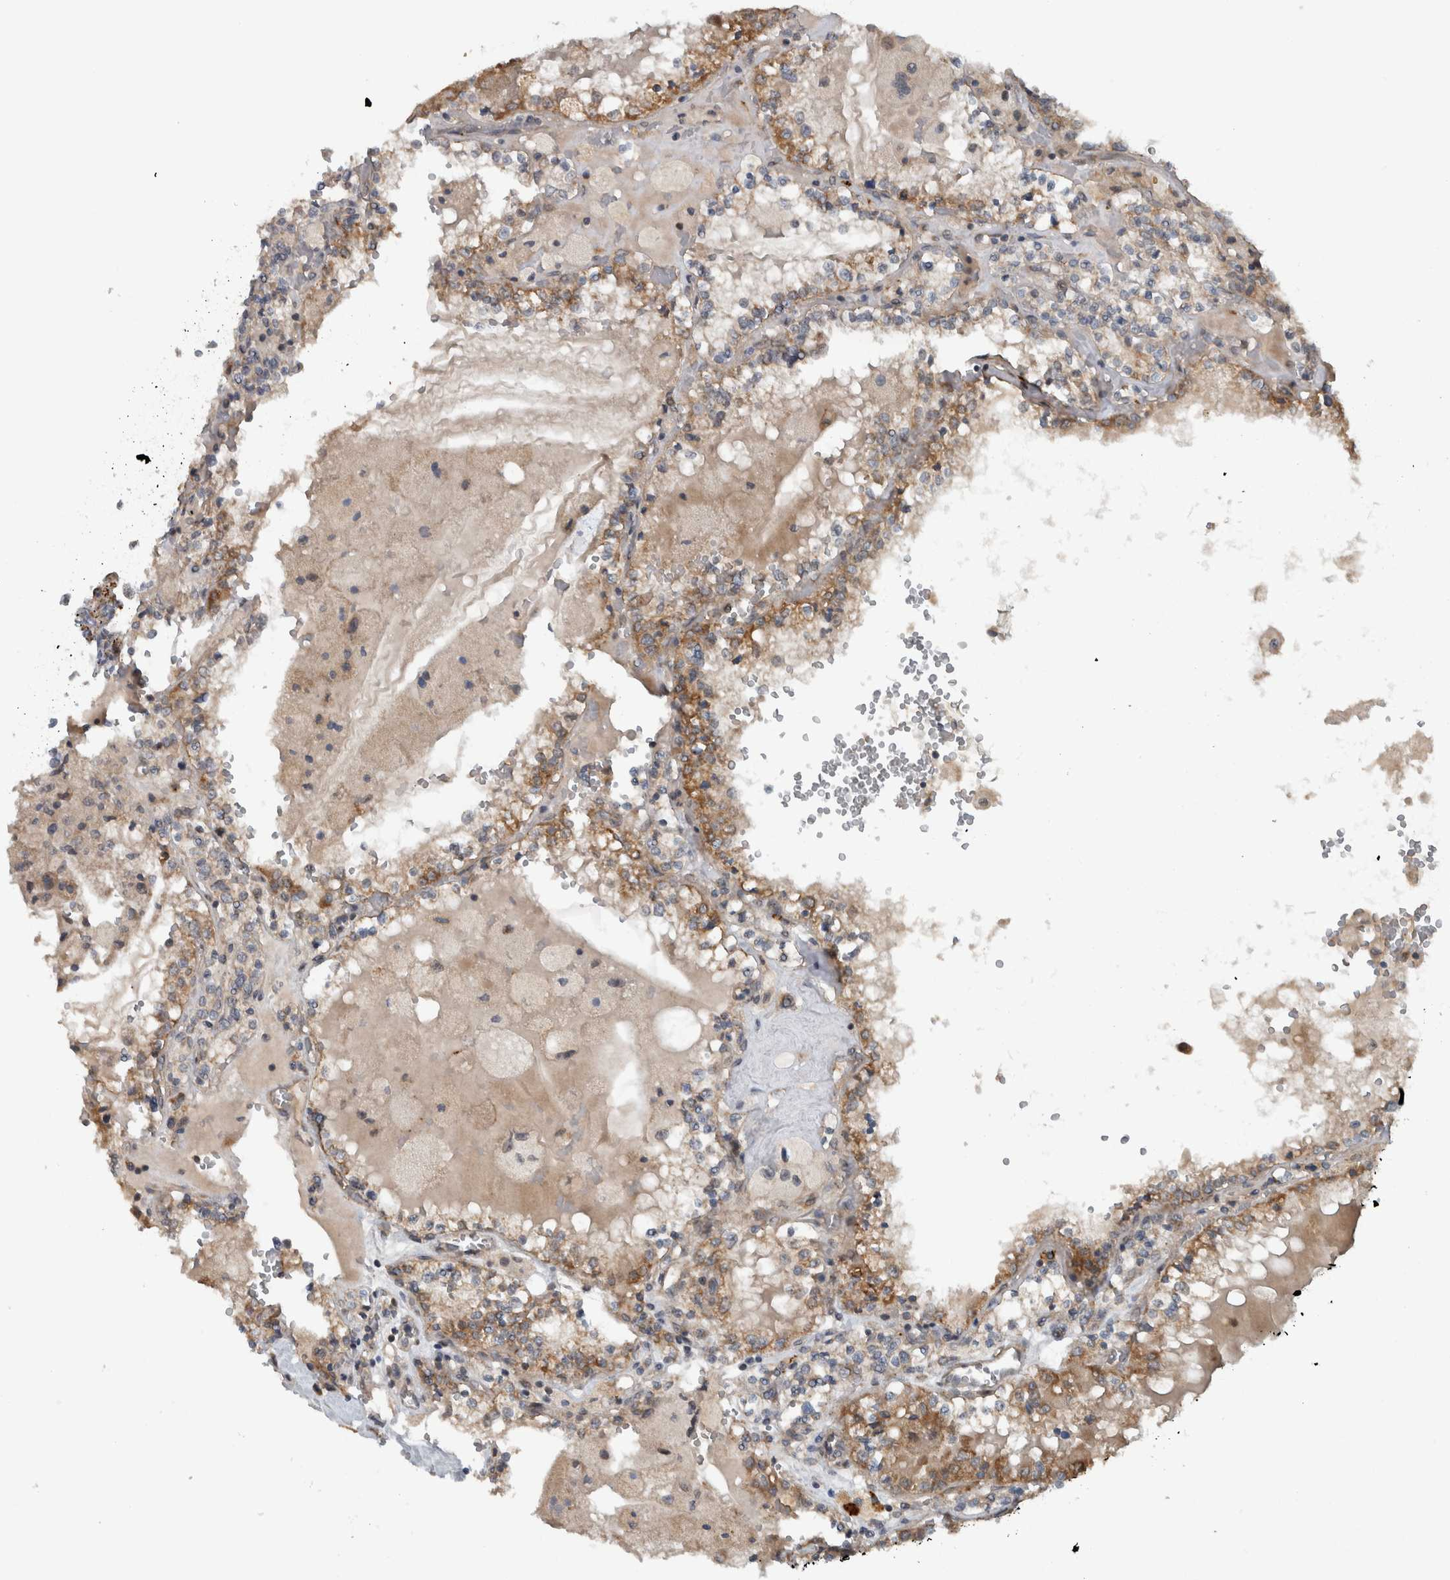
{"staining": {"intensity": "moderate", "quantity": ">75%", "location": "cytoplasmic/membranous"}, "tissue": "renal cancer", "cell_type": "Tumor cells", "image_type": "cancer", "snomed": [{"axis": "morphology", "description": "Adenocarcinoma, NOS"}, {"axis": "topography", "description": "Kidney"}], "caption": "Moderate cytoplasmic/membranous positivity for a protein is present in approximately >75% of tumor cells of renal cancer (adenocarcinoma) using immunohistochemistry (IHC).", "gene": "GBA2", "patient": {"sex": "female", "age": 56}}